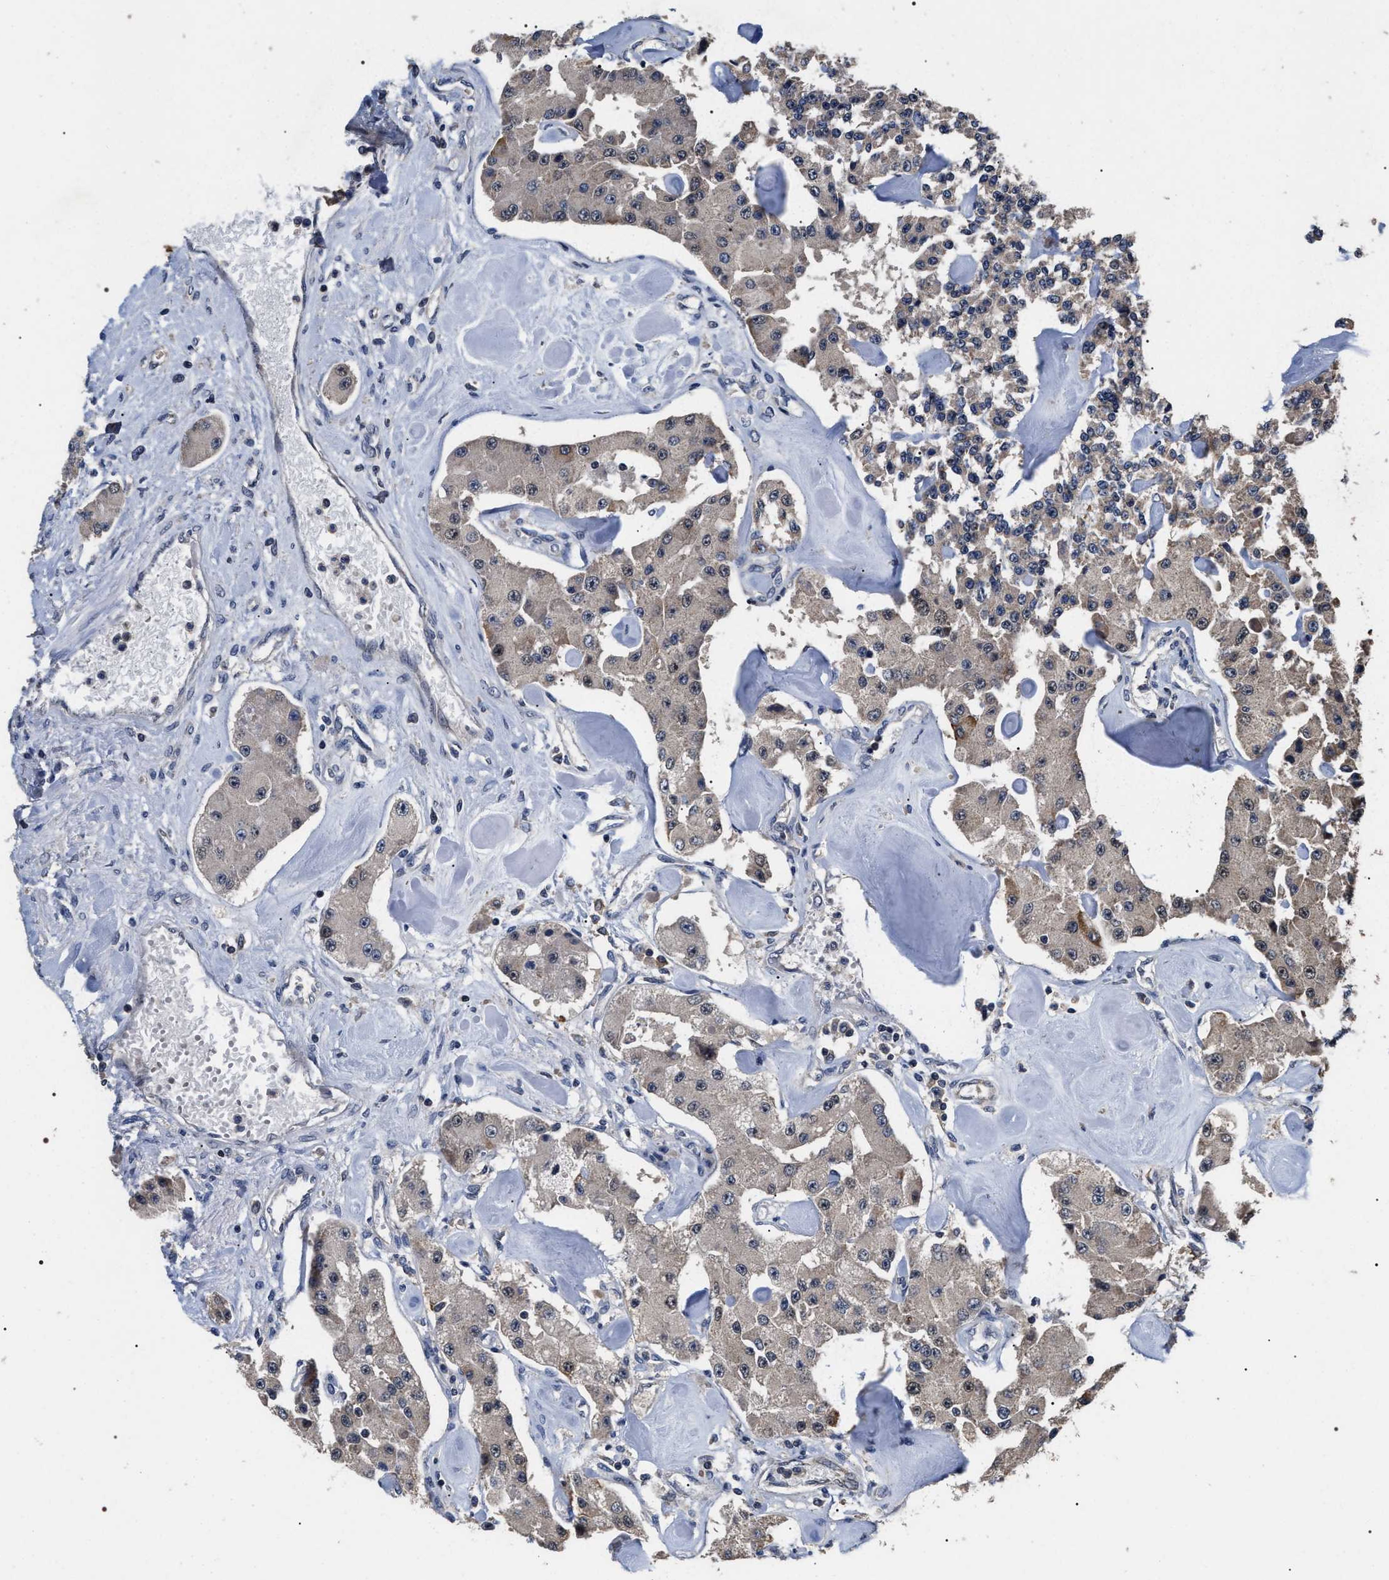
{"staining": {"intensity": "weak", "quantity": "<25%", "location": "nuclear"}, "tissue": "carcinoid", "cell_type": "Tumor cells", "image_type": "cancer", "snomed": [{"axis": "morphology", "description": "Carcinoid, malignant, NOS"}, {"axis": "topography", "description": "Pancreas"}], "caption": "A micrograph of carcinoid (malignant) stained for a protein reveals no brown staining in tumor cells.", "gene": "UPF3A", "patient": {"sex": "male", "age": 41}}